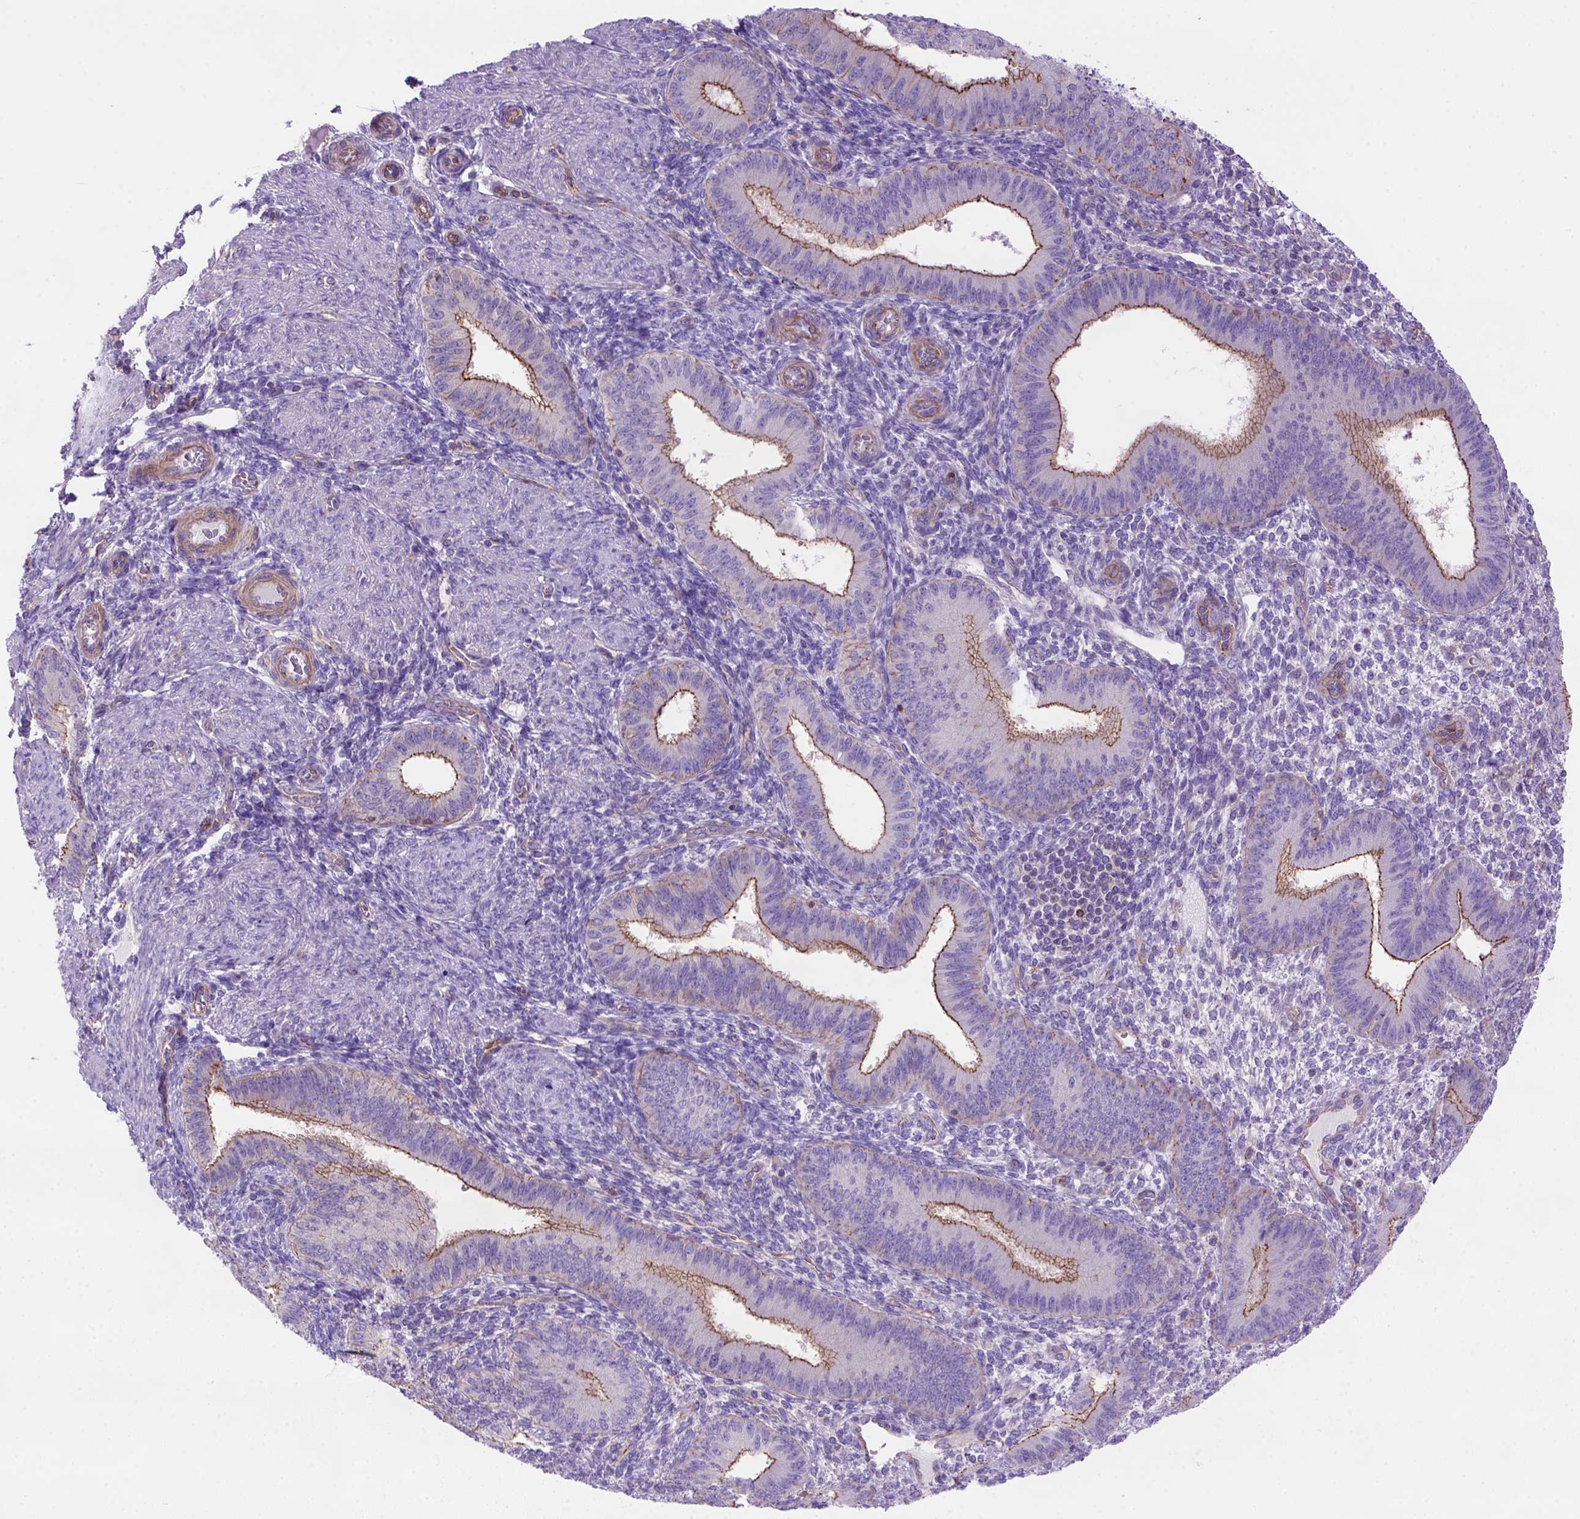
{"staining": {"intensity": "negative", "quantity": "none", "location": "none"}, "tissue": "endometrium", "cell_type": "Cells in endometrial stroma", "image_type": "normal", "snomed": [{"axis": "morphology", "description": "Normal tissue, NOS"}, {"axis": "topography", "description": "Endometrium"}], "caption": "Endometrium stained for a protein using IHC displays no positivity cells in endometrial stroma.", "gene": "PEX12", "patient": {"sex": "female", "age": 39}}